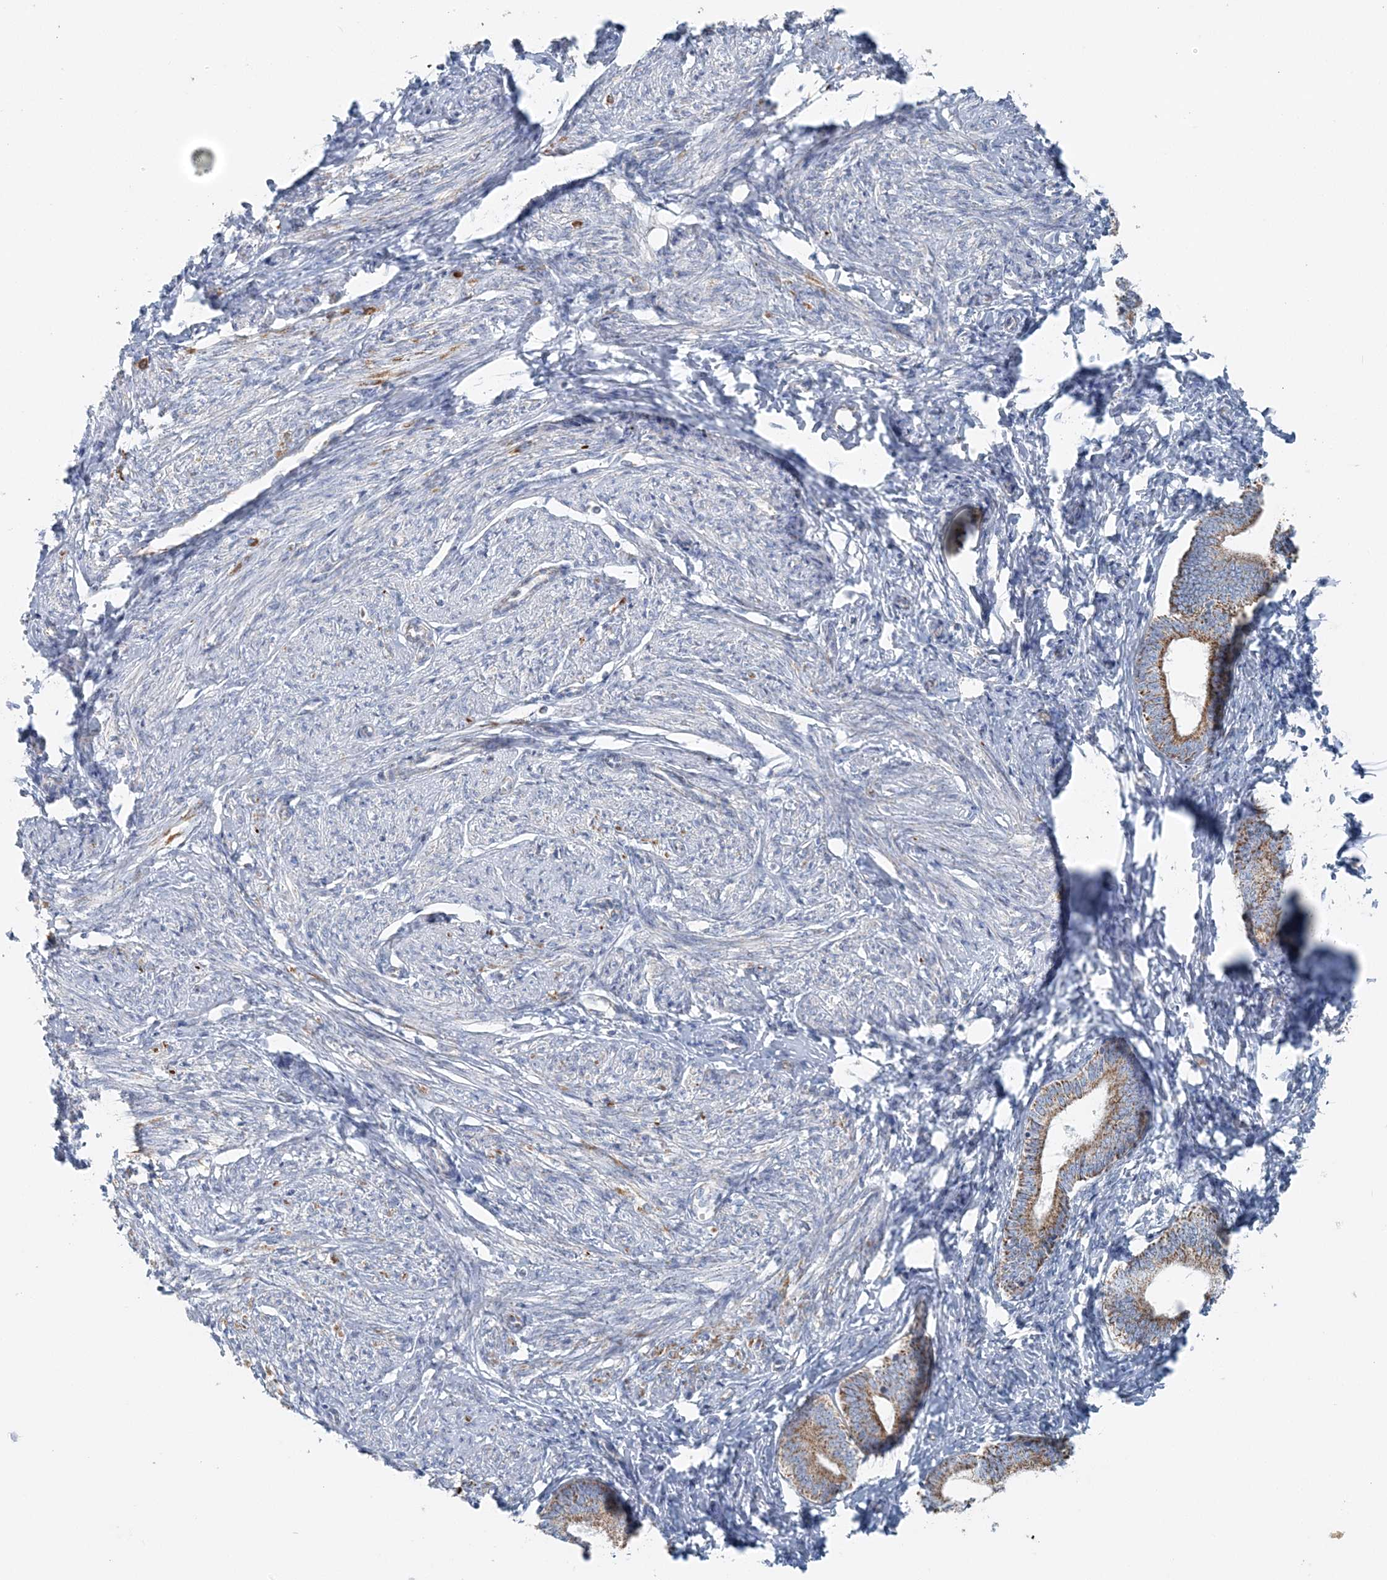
{"staining": {"intensity": "negative", "quantity": "none", "location": "none"}, "tissue": "endometrium", "cell_type": "Cells in endometrial stroma", "image_type": "normal", "snomed": [{"axis": "morphology", "description": "Normal tissue, NOS"}, {"axis": "topography", "description": "Endometrium"}], "caption": "Immunohistochemistry micrograph of benign endometrium: endometrium stained with DAB (3,3'-diaminobenzidine) displays no significant protein expression in cells in endometrial stroma.", "gene": "PCCB", "patient": {"sex": "female", "age": 72}}